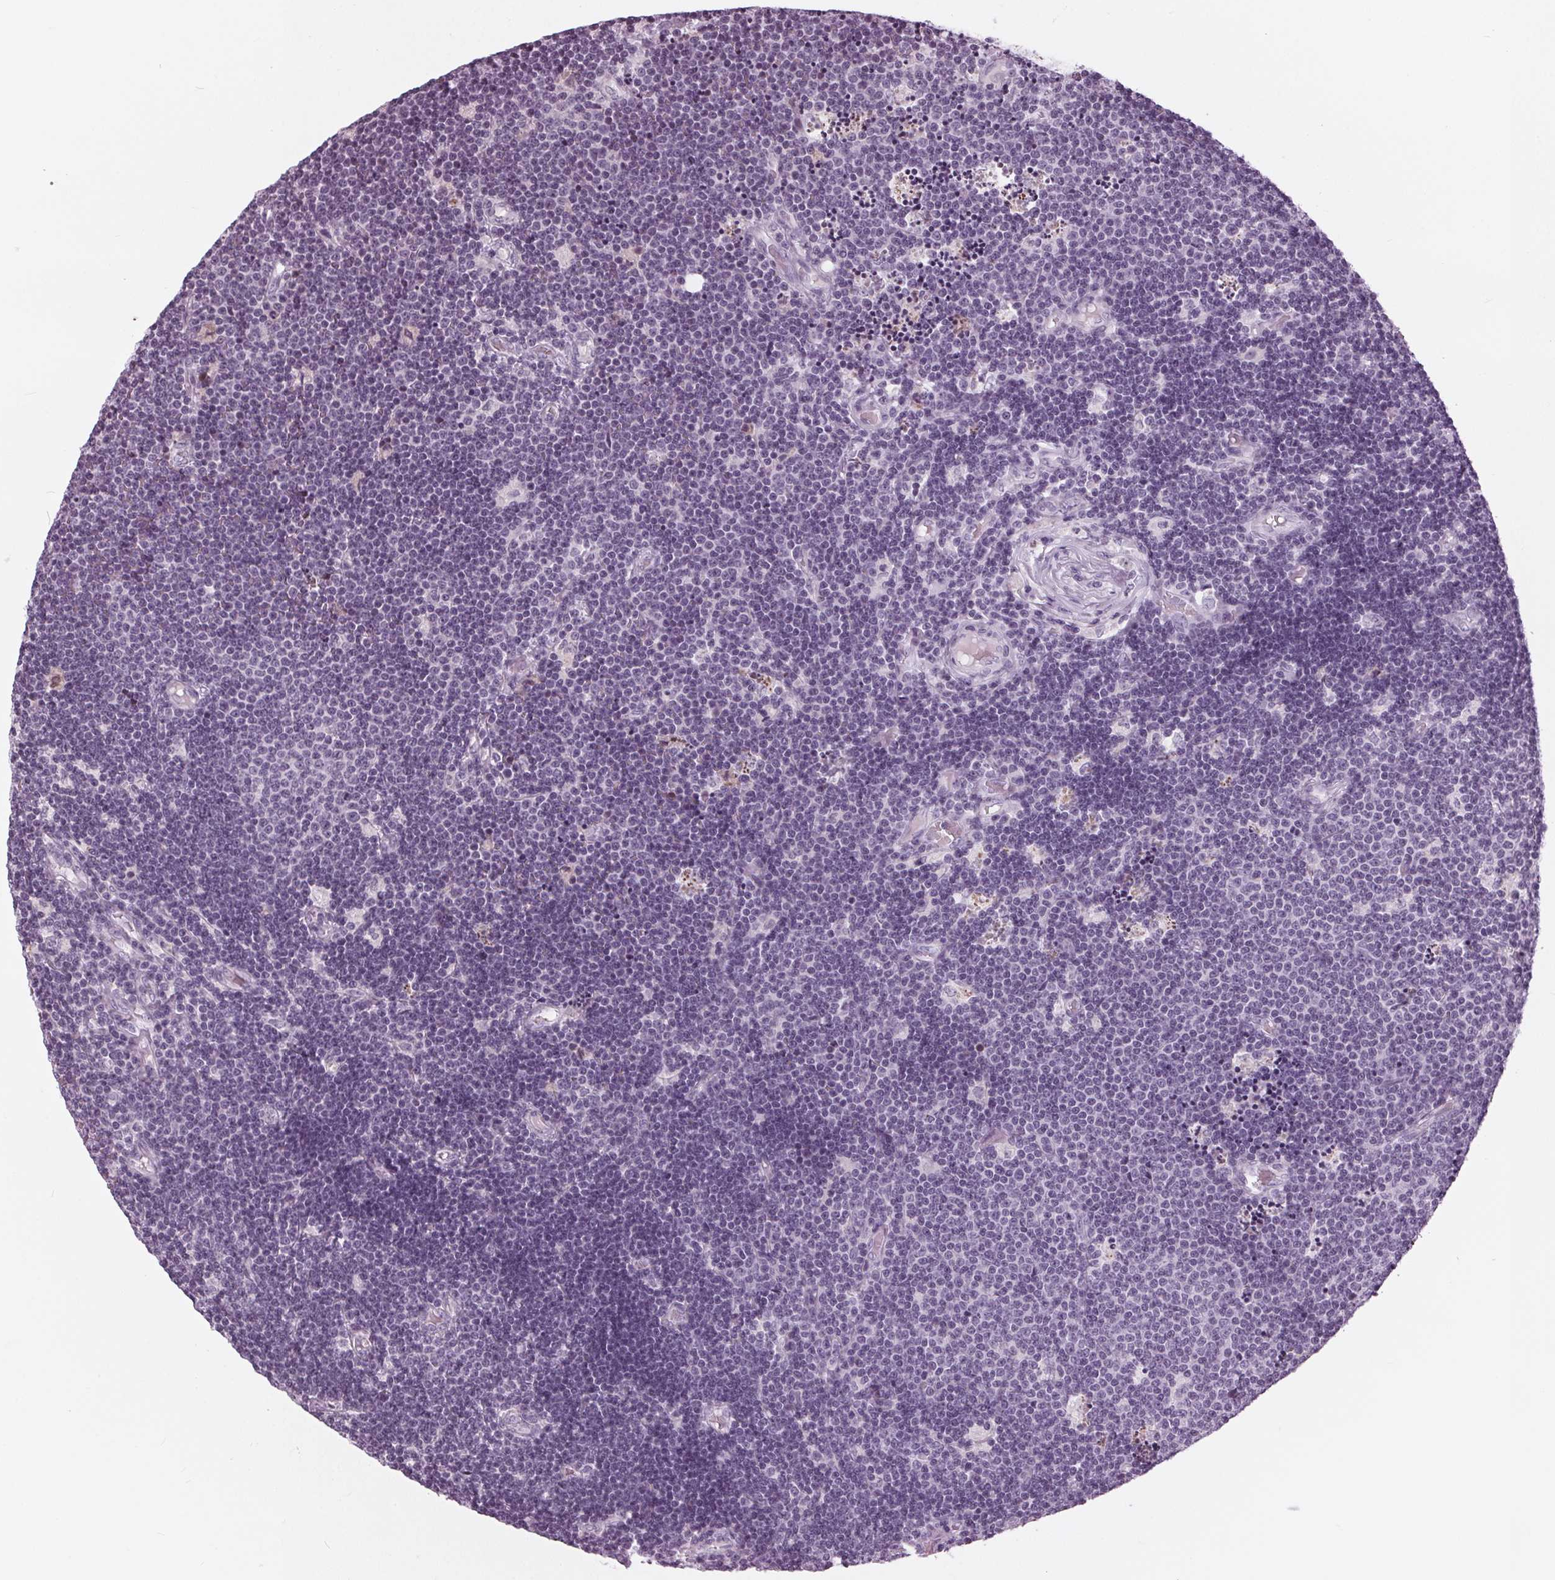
{"staining": {"intensity": "negative", "quantity": "none", "location": "none"}, "tissue": "lymphoma", "cell_type": "Tumor cells", "image_type": "cancer", "snomed": [{"axis": "morphology", "description": "Malignant lymphoma, non-Hodgkin's type, Low grade"}, {"axis": "topography", "description": "Brain"}], "caption": "Immunohistochemistry micrograph of human malignant lymphoma, non-Hodgkin's type (low-grade) stained for a protein (brown), which demonstrates no expression in tumor cells. (DAB immunohistochemistry (IHC), high magnification).", "gene": "SLC9A4", "patient": {"sex": "female", "age": 66}}